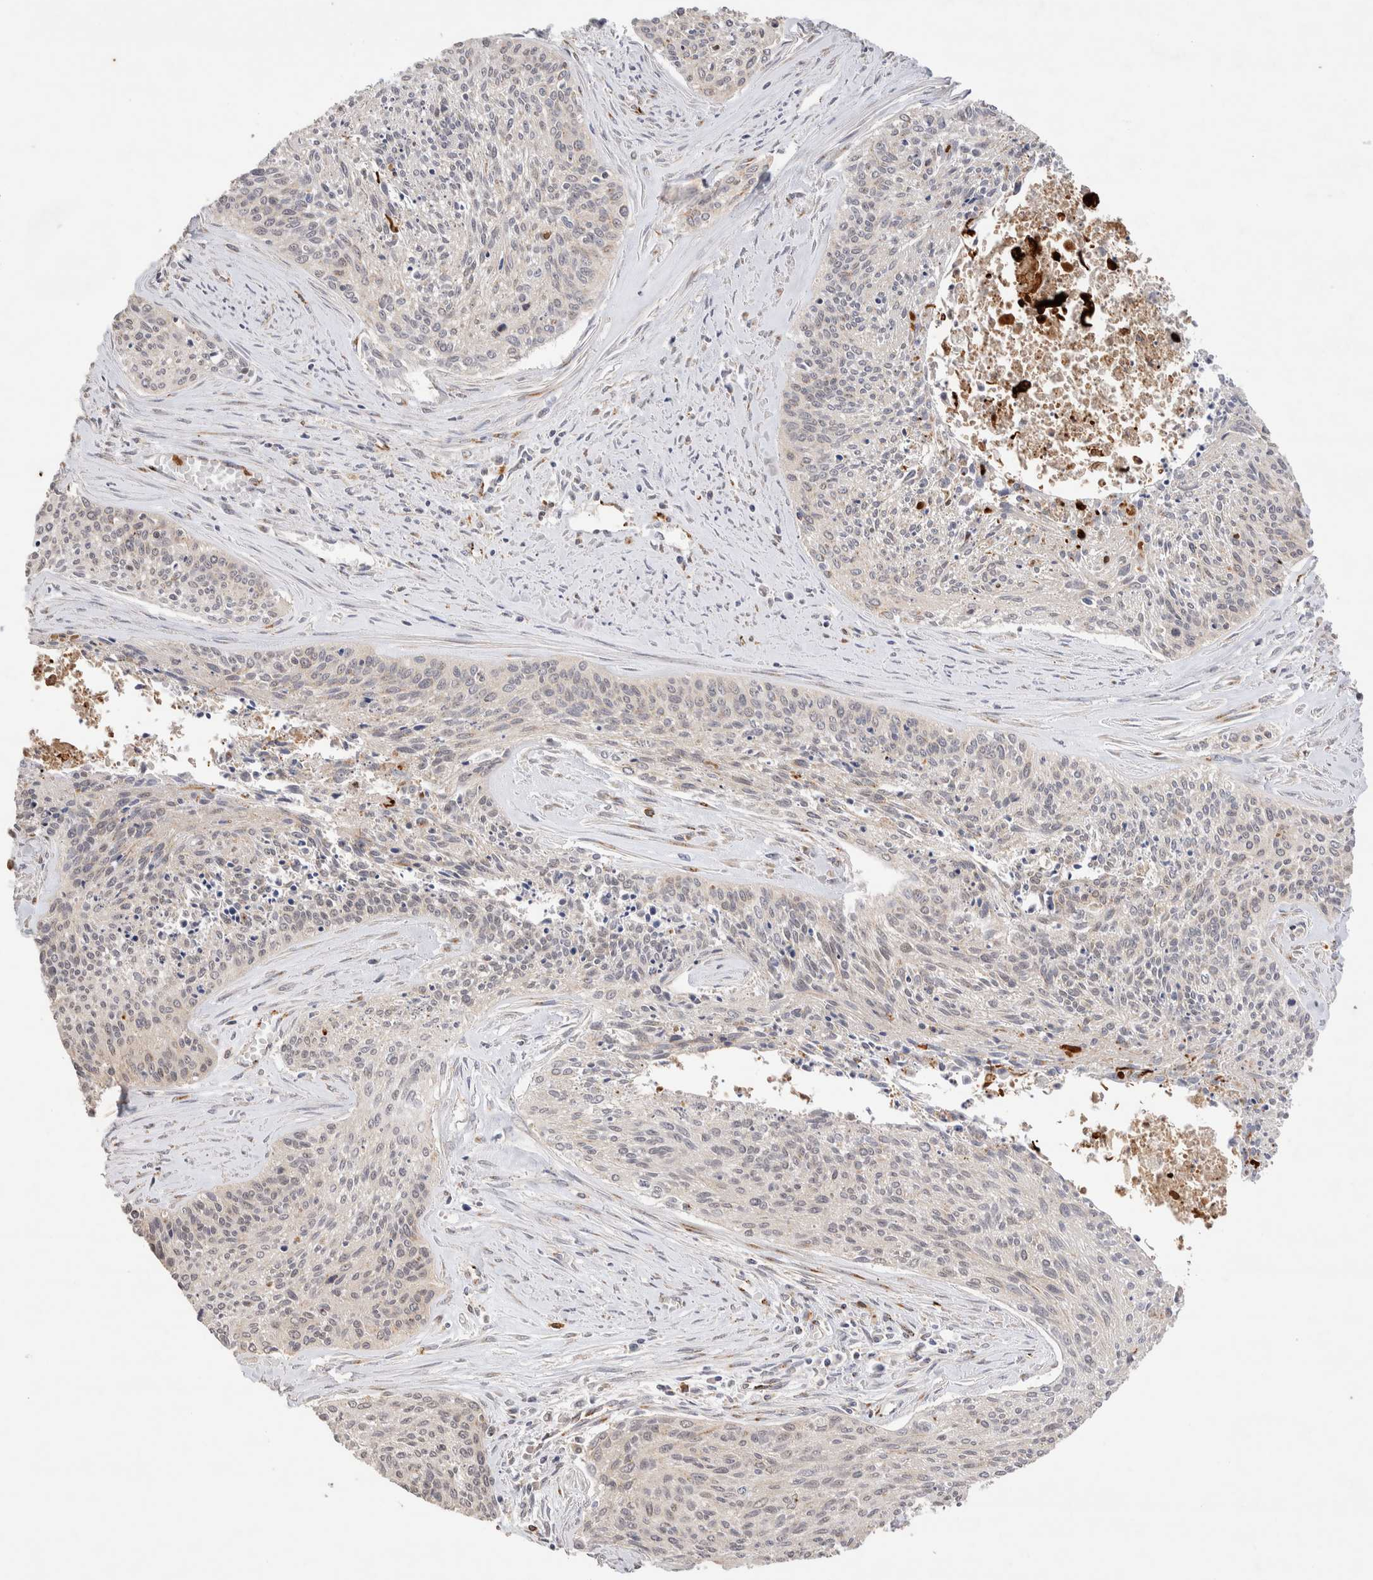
{"staining": {"intensity": "negative", "quantity": "none", "location": "none"}, "tissue": "cervical cancer", "cell_type": "Tumor cells", "image_type": "cancer", "snomed": [{"axis": "morphology", "description": "Squamous cell carcinoma, NOS"}, {"axis": "topography", "description": "Cervix"}], "caption": "The histopathology image displays no significant positivity in tumor cells of squamous cell carcinoma (cervical). The staining is performed using DAB brown chromogen with nuclei counter-stained in using hematoxylin.", "gene": "NSMAF", "patient": {"sex": "female", "age": 55}}